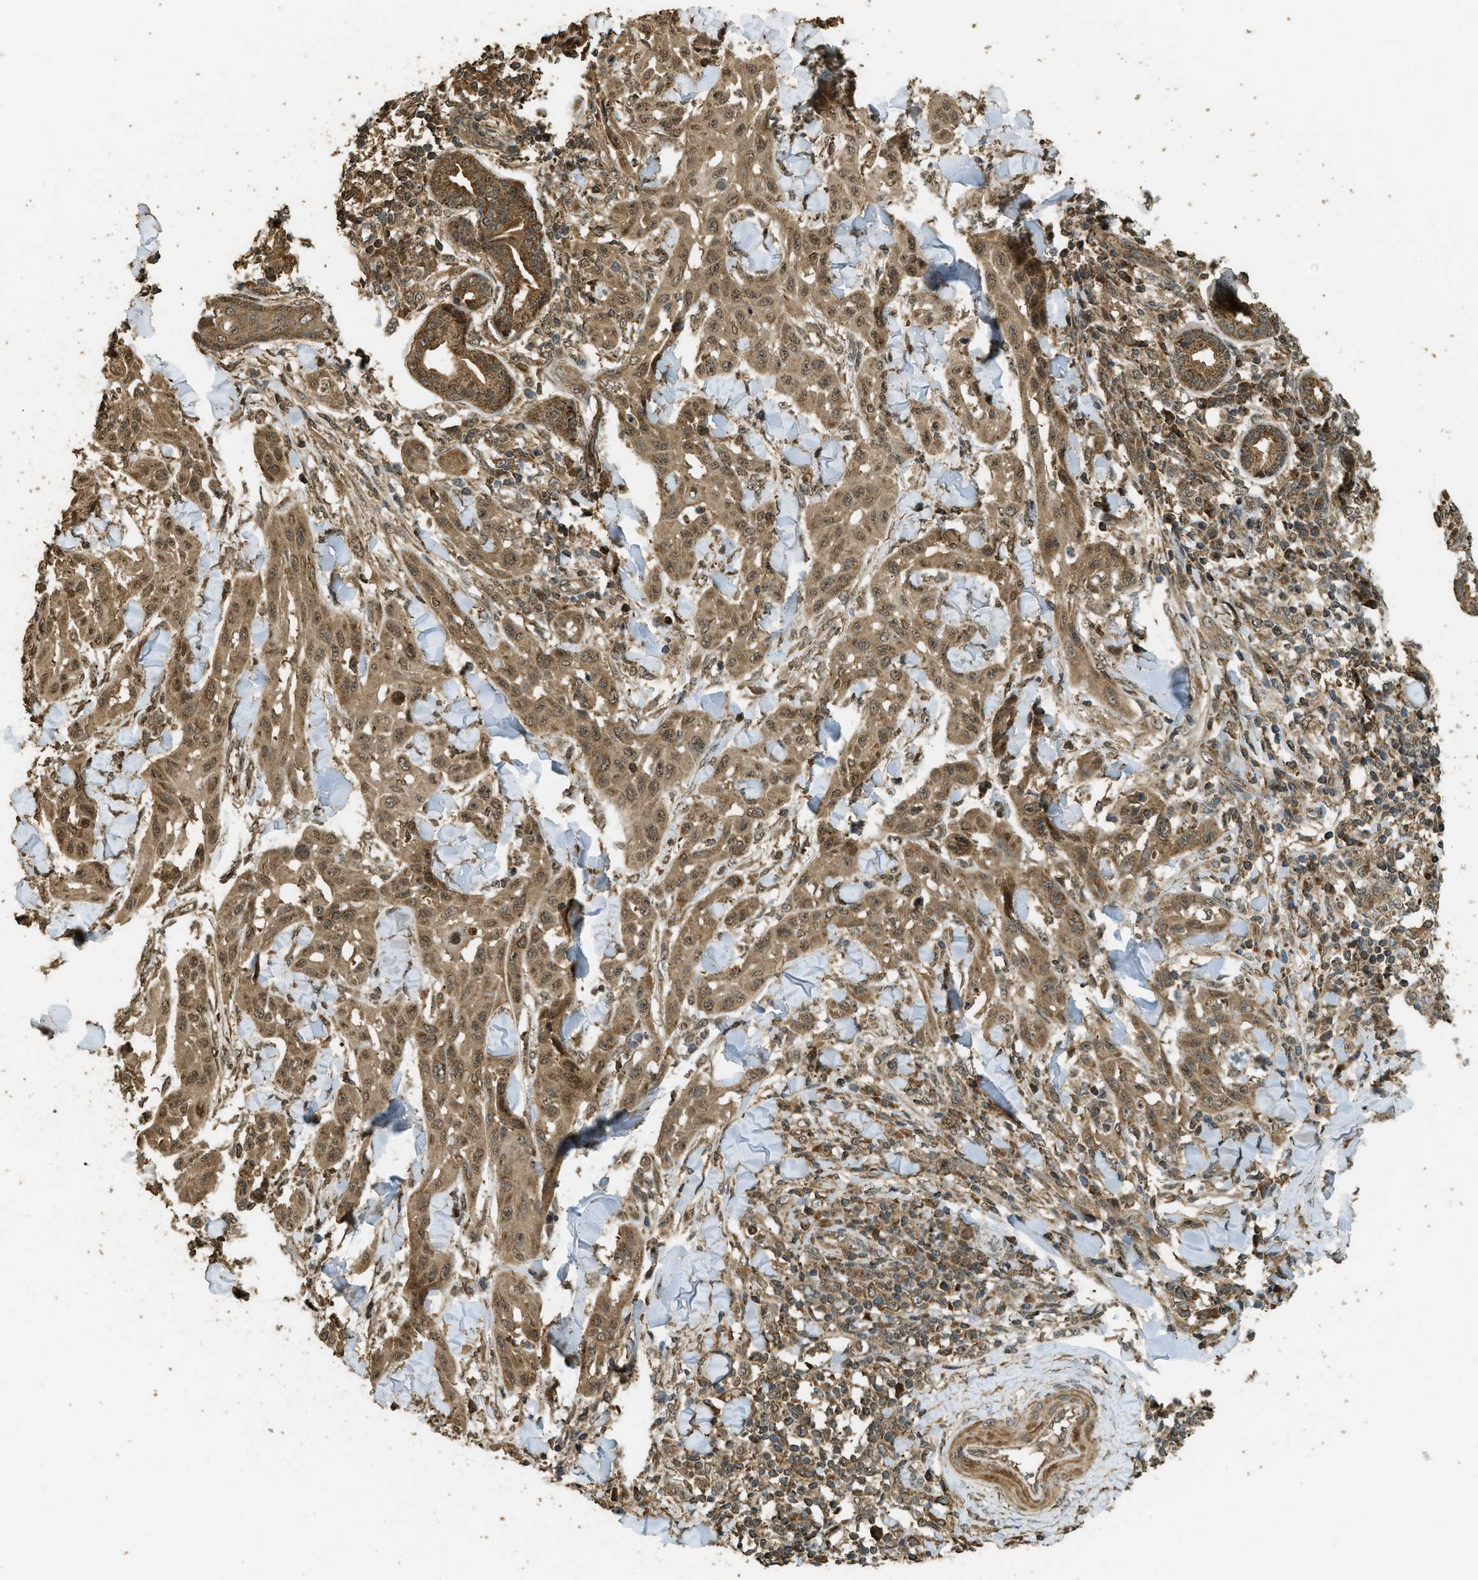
{"staining": {"intensity": "moderate", "quantity": ">75%", "location": "cytoplasmic/membranous,nuclear"}, "tissue": "skin cancer", "cell_type": "Tumor cells", "image_type": "cancer", "snomed": [{"axis": "morphology", "description": "Squamous cell carcinoma, NOS"}, {"axis": "topography", "description": "Skin"}], "caption": "Human skin squamous cell carcinoma stained for a protein (brown) exhibits moderate cytoplasmic/membranous and nuclear positive positivity in about >75% of tumor cells.", "gene": "CTPS1", "patient": {"sex": "male", "age": 24}}